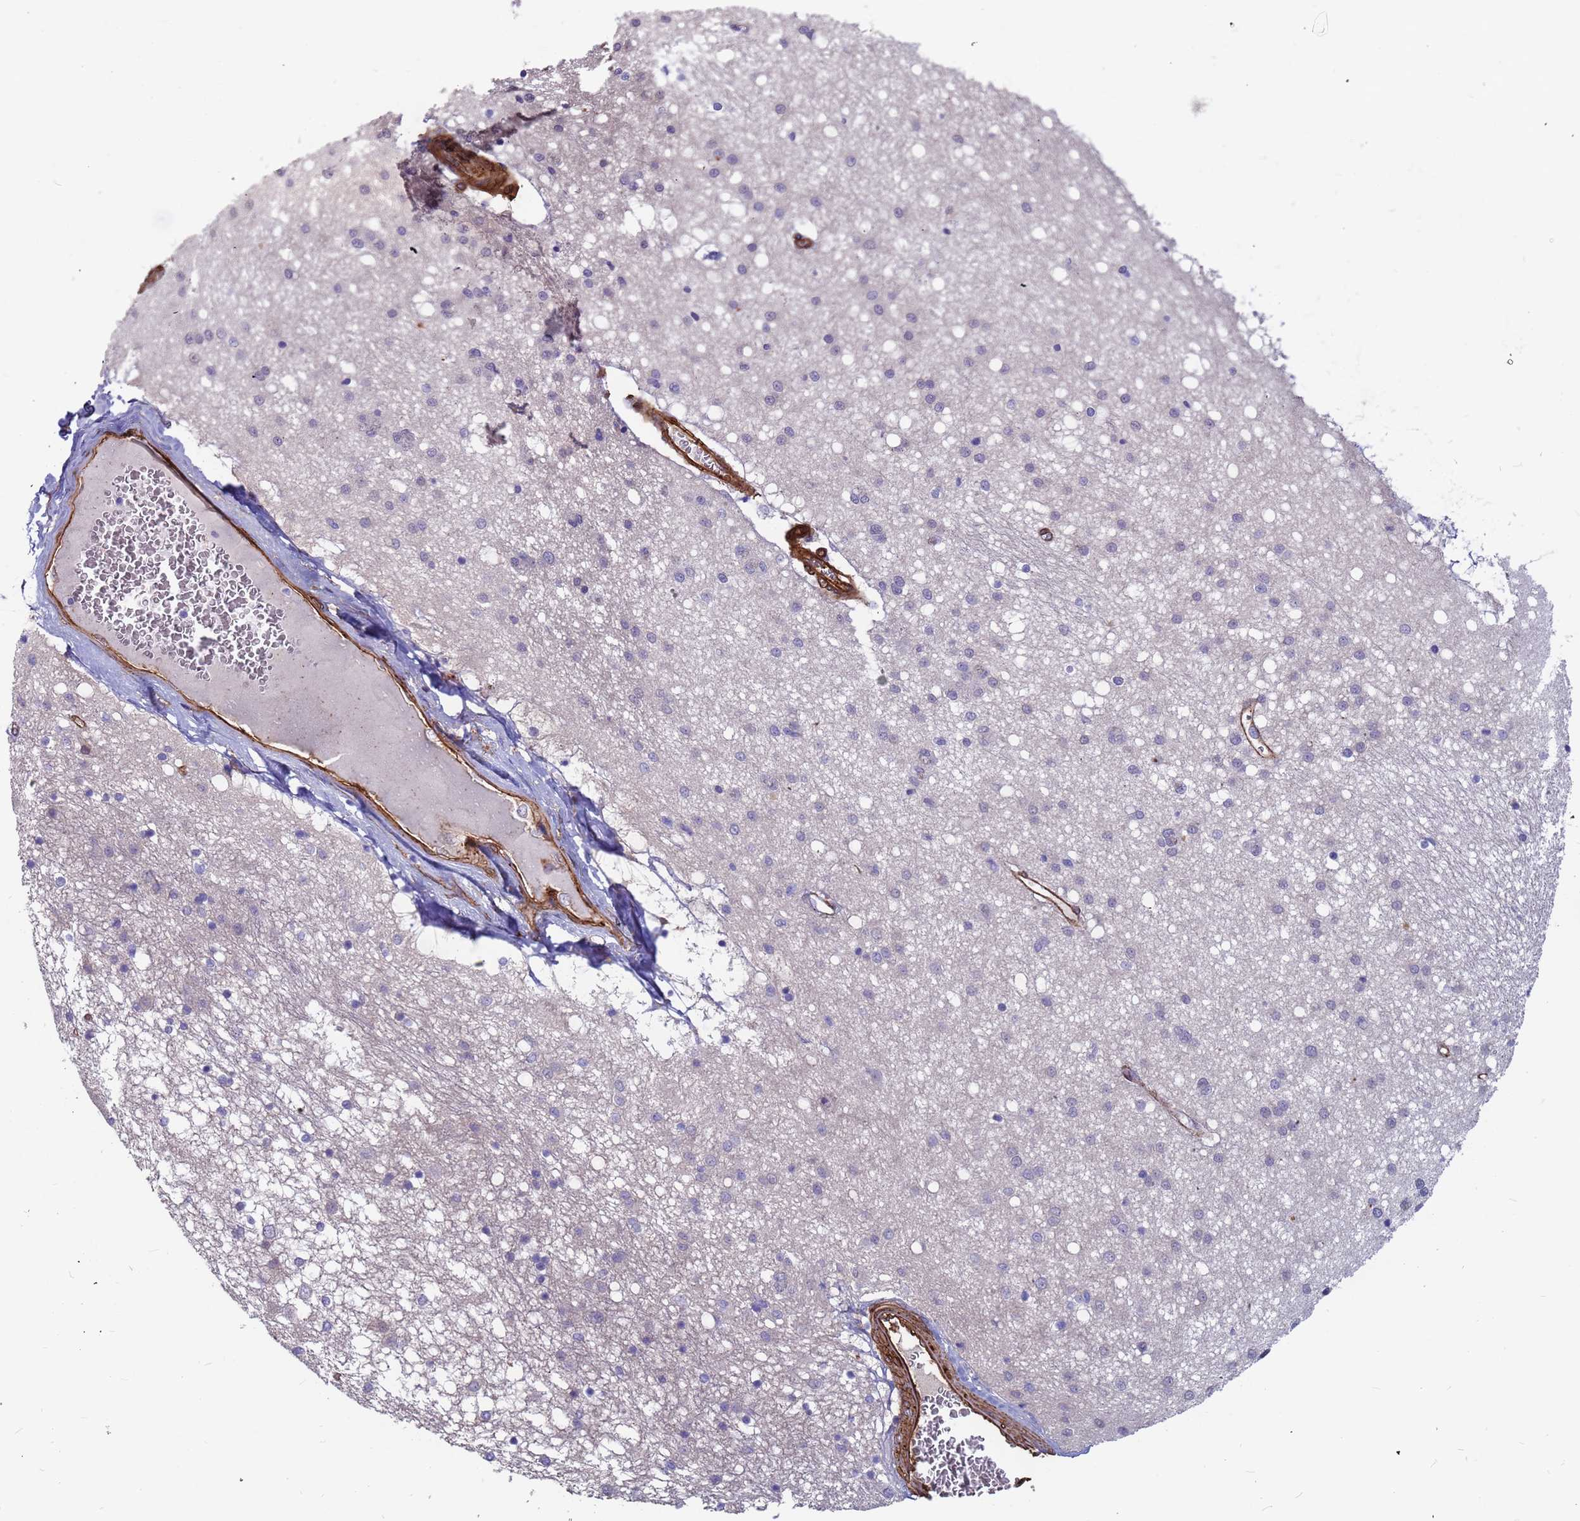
{"staining": {"intensity": "negative", "quantity": "none", "location": "none"}, "tissue": "caudate", "cell_type": "Glial cells", "image_type": "normal", "snomed": [{"axis": "morphology", "description": "Normal tissue, NOS"}, {"axis": "topography", "description": "Lateral ventricle wall"}], "caption": "Immunohistochemistry image of unremarkable caudate: caudate stained with DAB displays no significant protein positivity in glial cells. (DAB immunohistochemistry visualized using brightfield microscopy, high magnification).", "gene": "EHD2", "patient": {"sex": "male", "age": 37}}